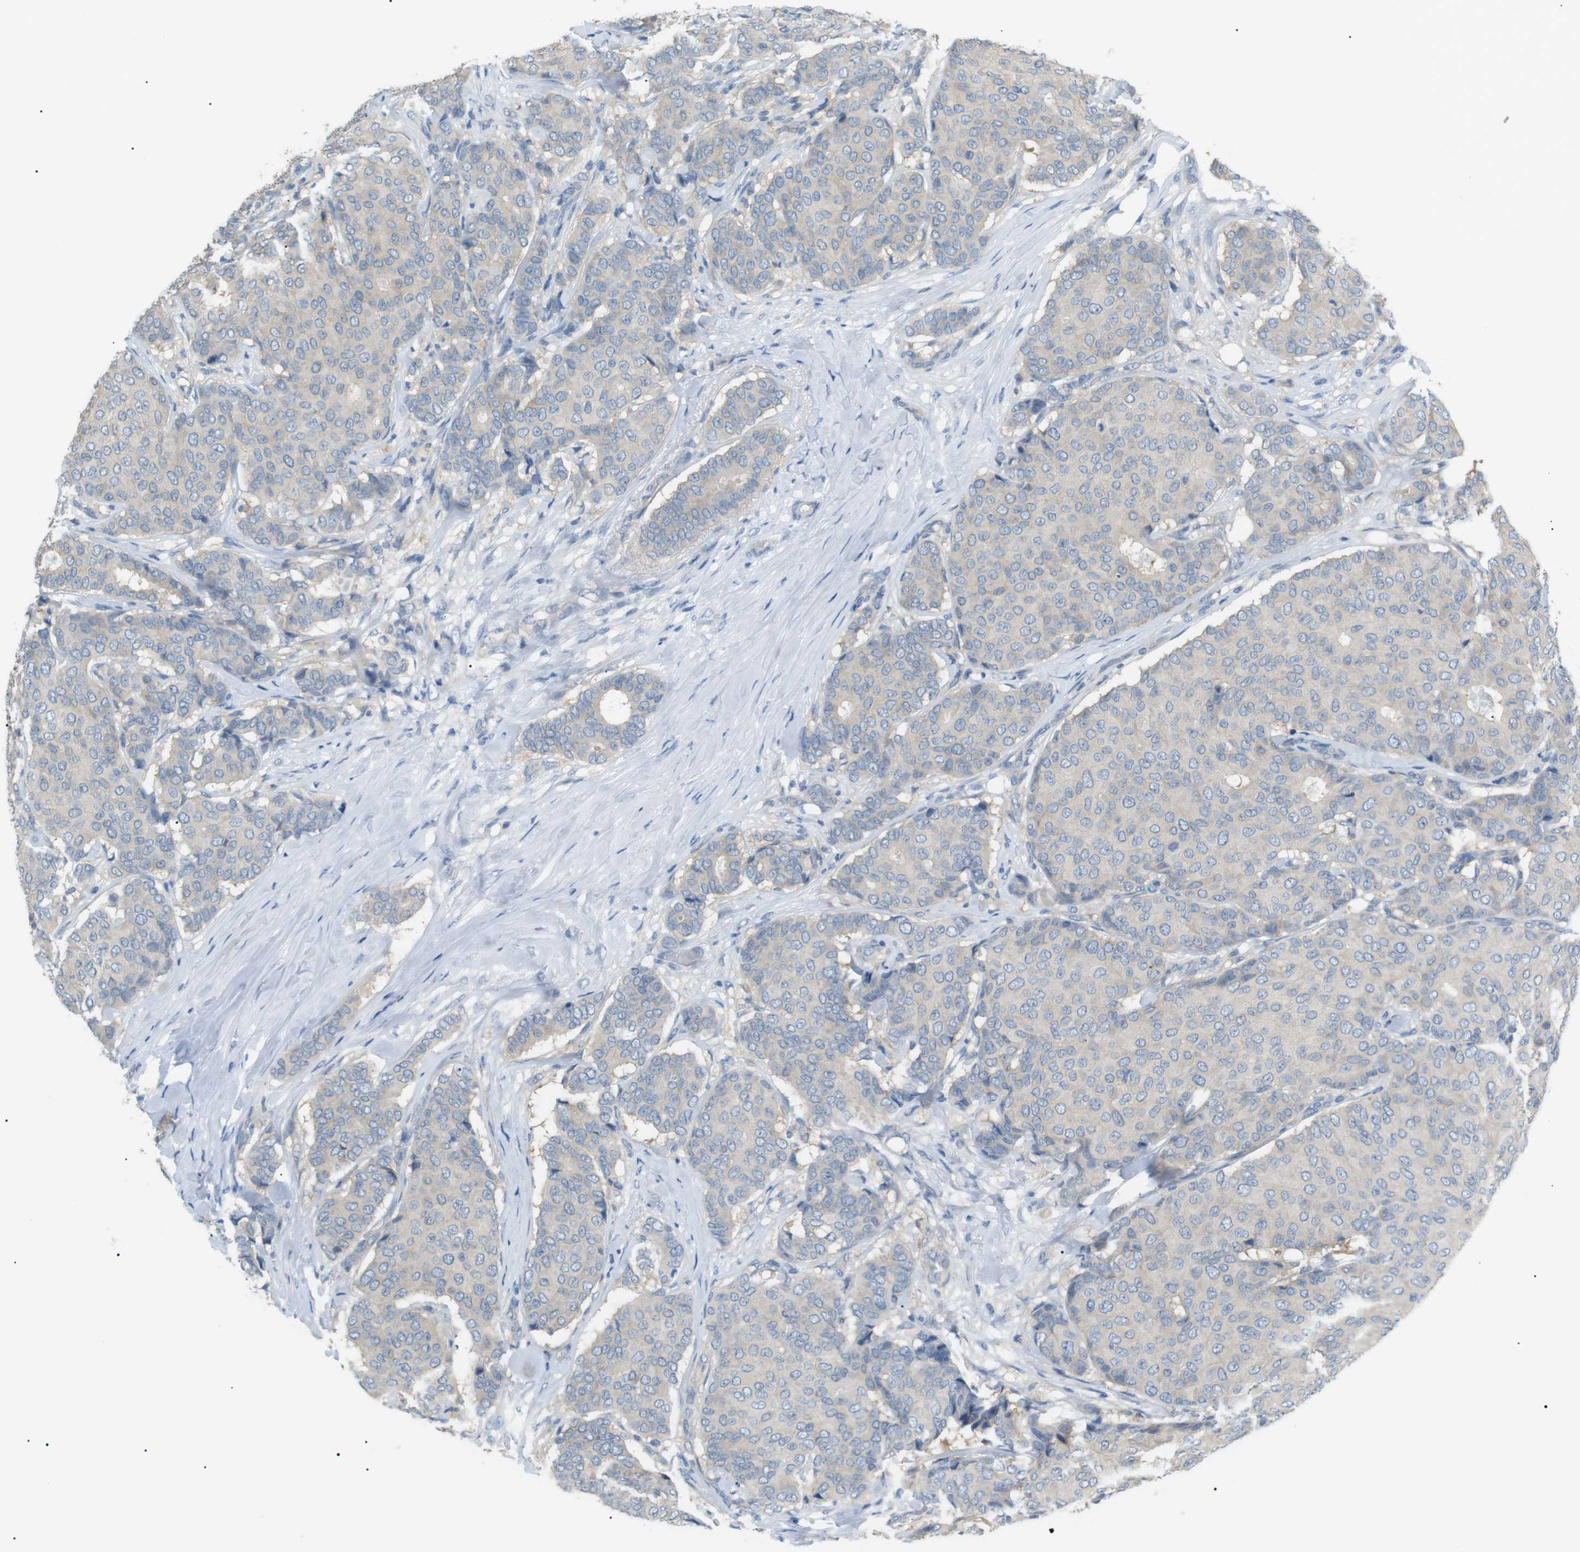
{"staining": {"intensity": "negative", "quantity": "none", "location": "none"}, "tissue": "breast cancer", "cell_type": "Tumor cells", "image_type": "cancer", "snomed": [{"axis": "morphology", "description": "Duct carcinoma"}, {"axis": "topography", "description": "Breast"}], "caption": "A micrograph of human breast cancer (intraductal carcinoma) is negative for staining in tumor cells.", "gene": "CDH26", "patient": {"sex": "female", "age": 75}}